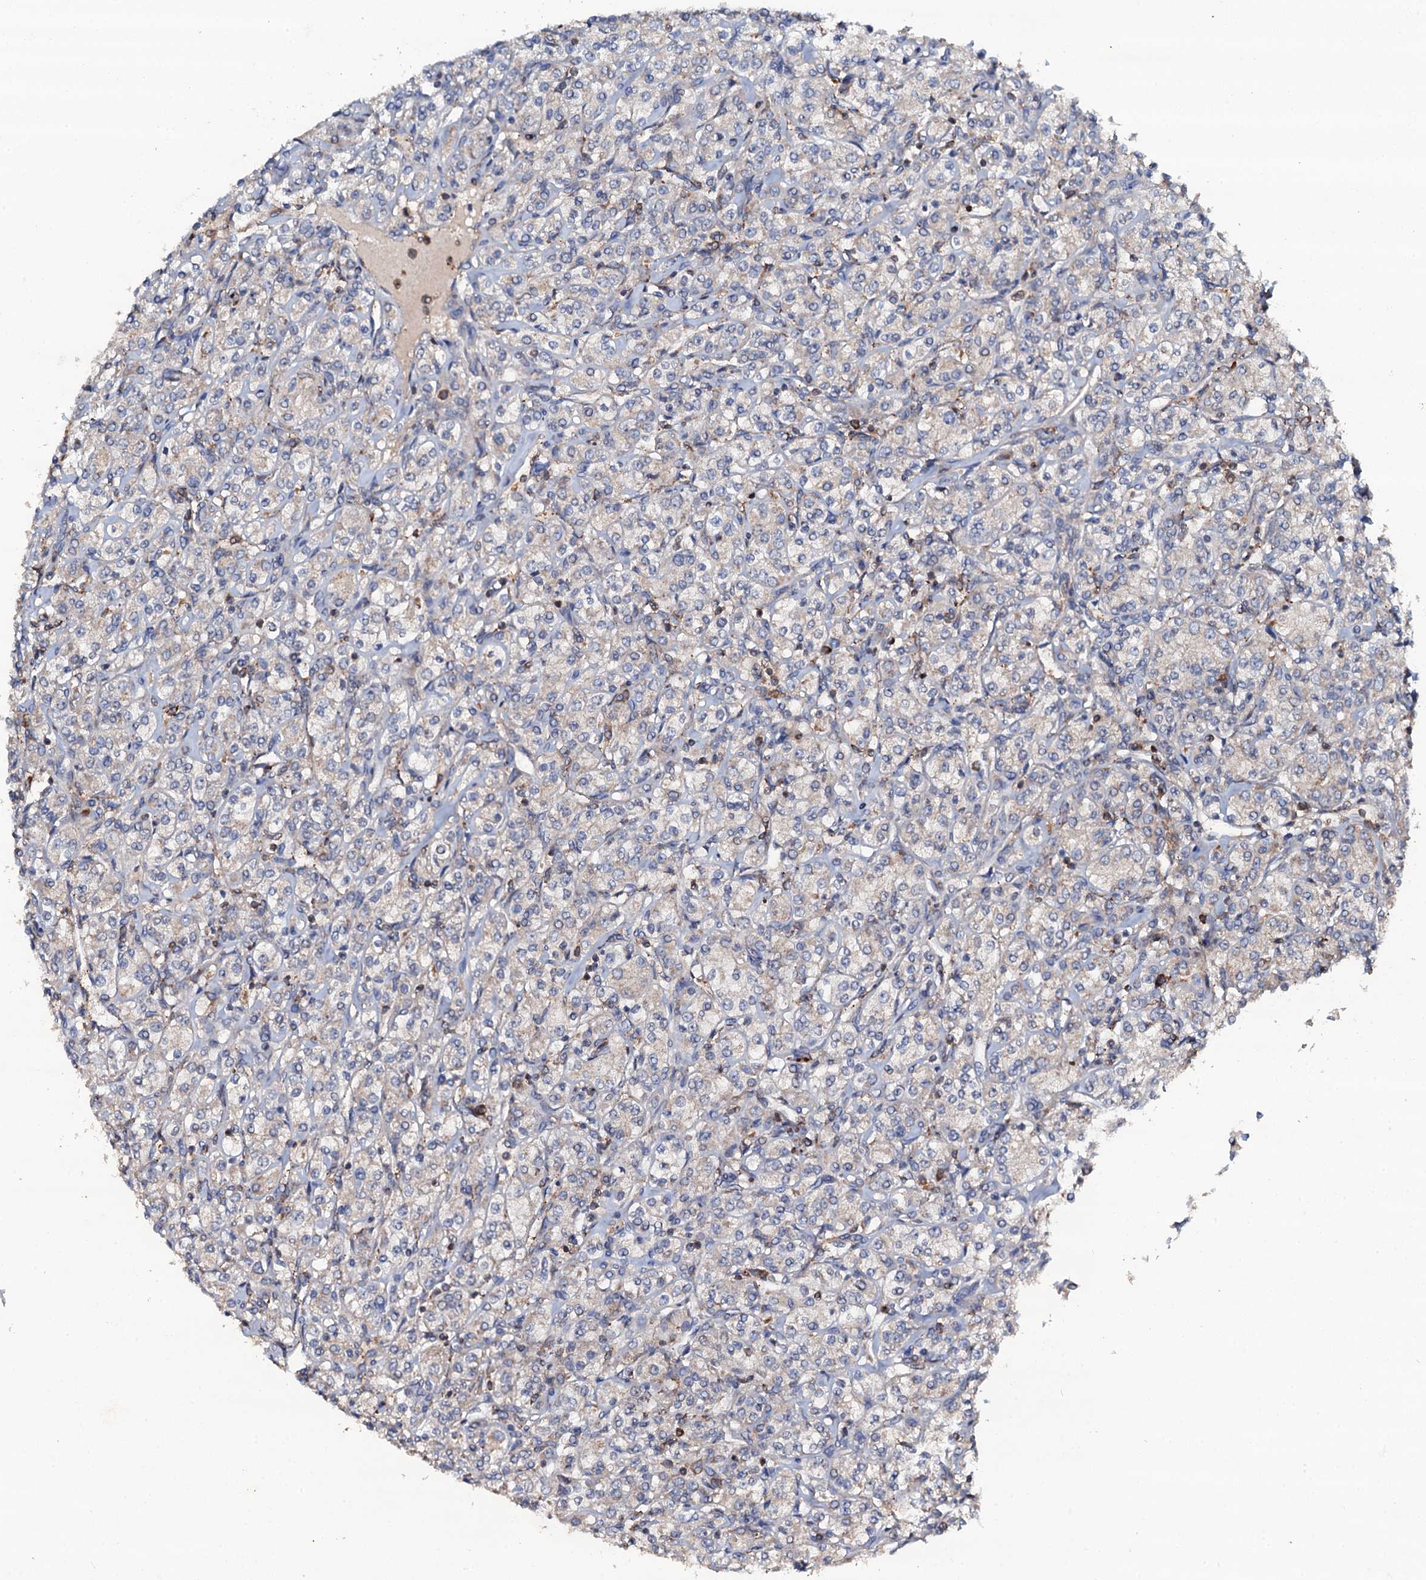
{"staining": {"intensity": "negative", "quantity": "none", "location": "none"}, "tissue": "renal cancer", "cell_type": "Tumor cells", "image_type": "cancer", "snomed": [{"axis": "morphology", "description": "Adenocarcinoma, NOS"}, {"axis": "topography", "description": "Kidney"}], "caption": "An image of human adenocarcinoma (renal) is negative for staining in tumor cells. Nuclei are stained in blue.", "gene": "GRK2", "patient": {"sex": "male", "age": 77}}